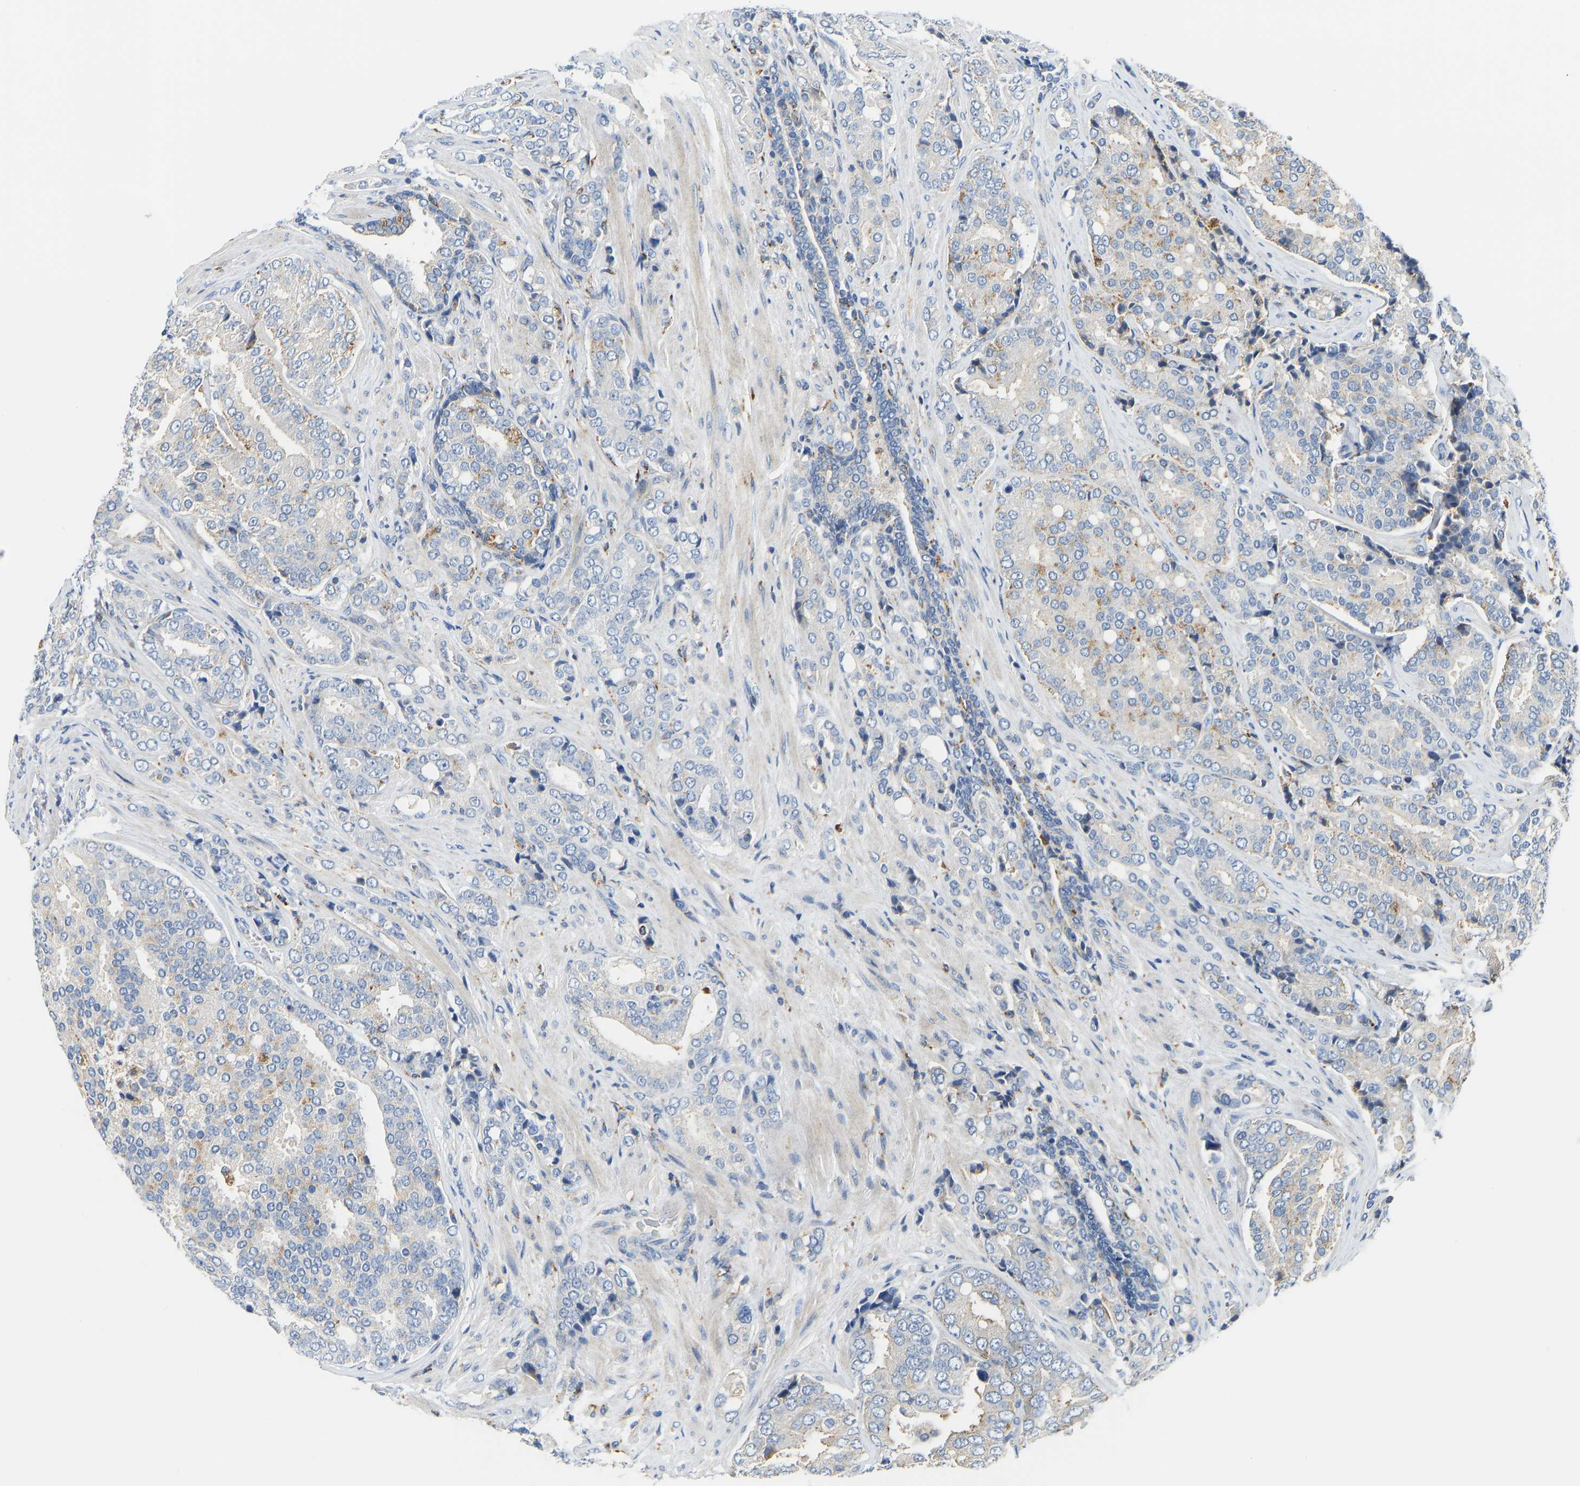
{"staining": {"intensity": "negative", "quantity": "none", "location": "none"}, "tissue": "prostate cancer", "cell_type": "Tumor cells", "image_type": "cancer", "snomed": [{"axis": "morphology", "description": "Adenocarcinoma, High grade"}, {"axis": "topography", "description": "Prostate"}], "caption": "DAB immunohistochemical staining of human prostate cancer (high-grade adenocarcinoma) reveals no significant positivity in tumor cells.", "gene": "ATP6V1E1", "patient": {"sex": "male", "age": 50}}